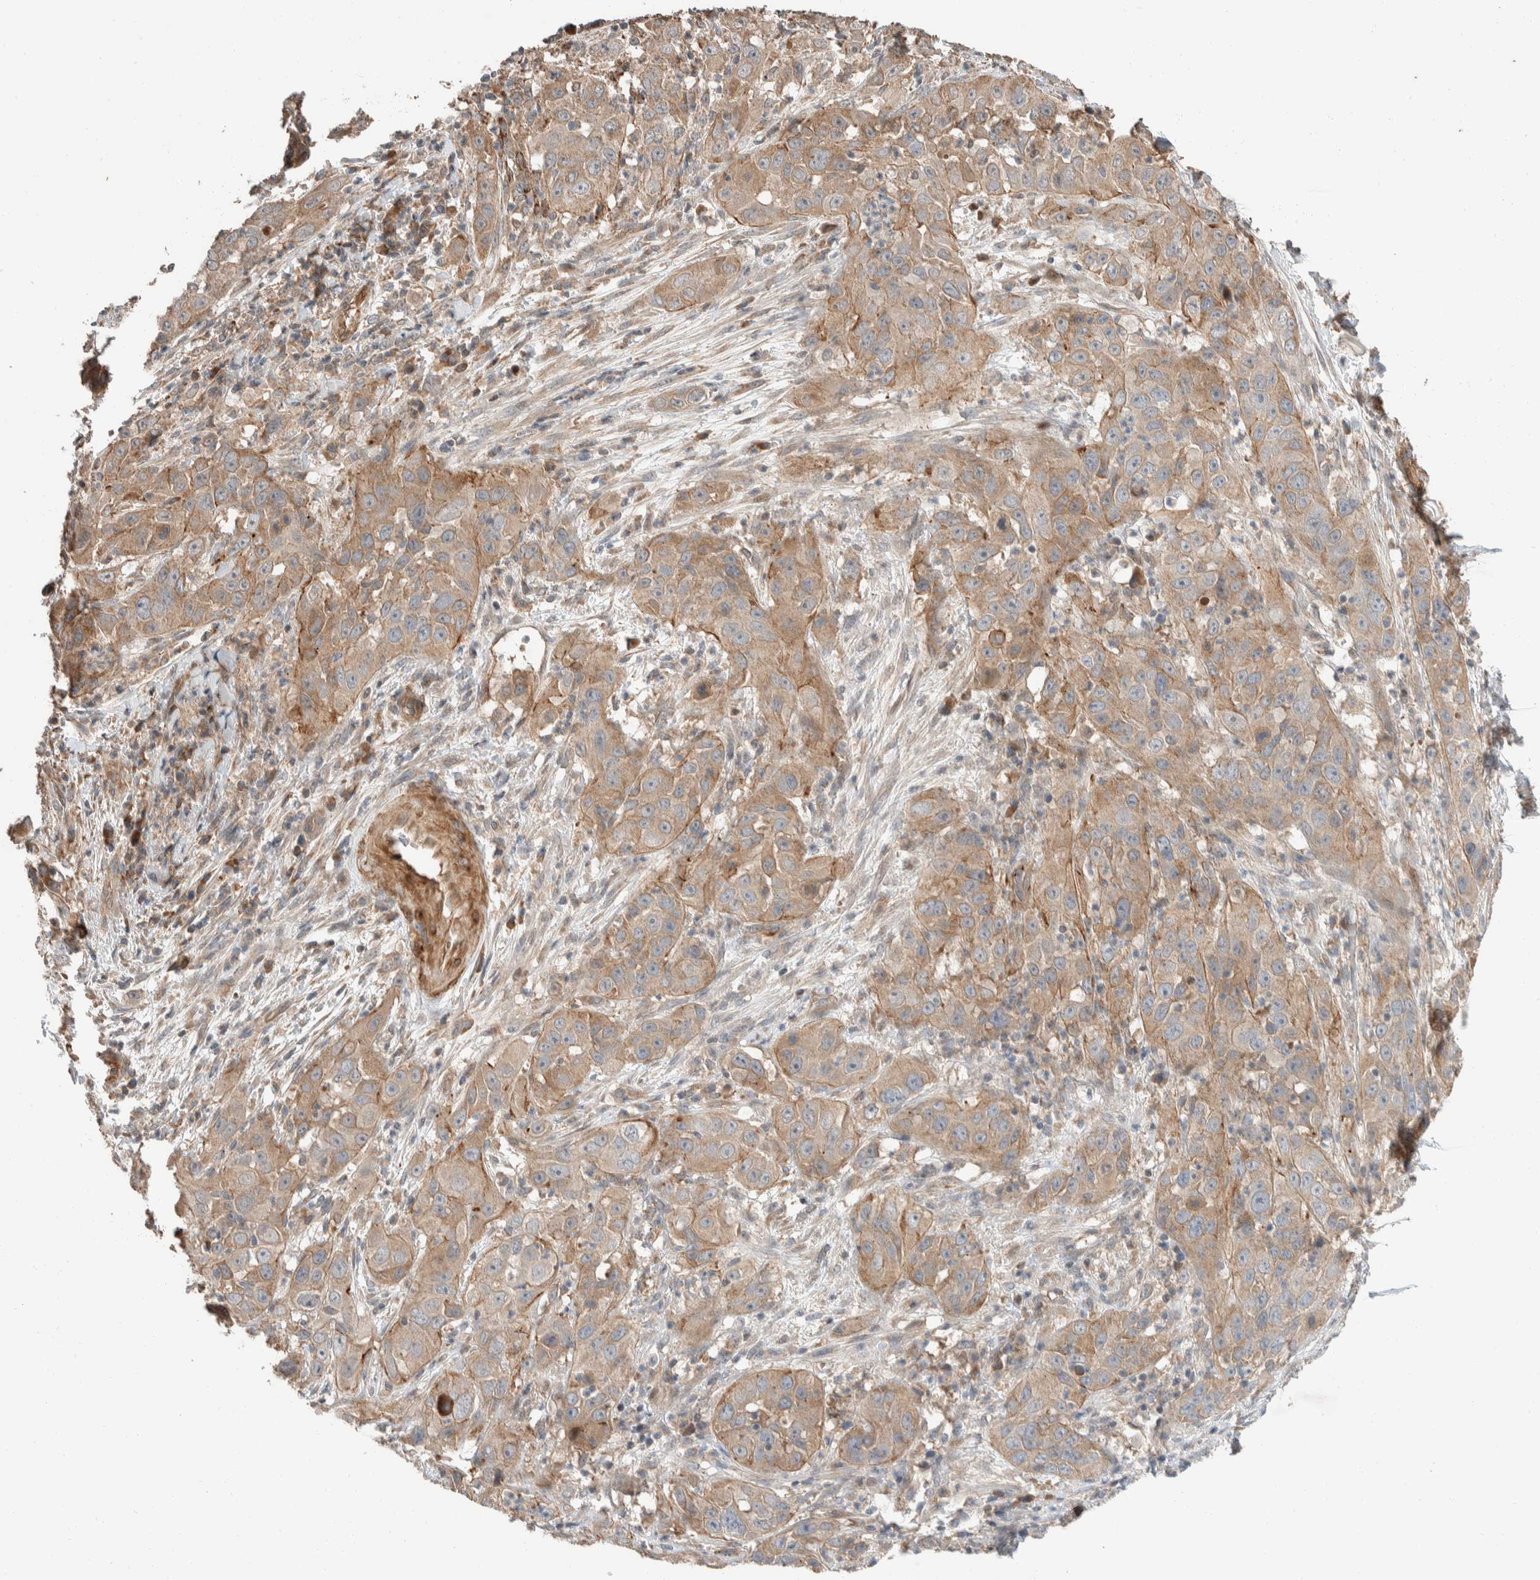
{"staining": {"intensity": "weak", "quantity": ">75%", "location": "cytoplasmic/membranous"}, "tissue": "cervical cancer", "cell_type": "Tumor cells", "image_type": "cancer", "snomed": [{"axis": "morphology", "description": "Squamous cell carcinoma, NOS"}, {"axis": "topography", "description": "Cervix"}], "caption": "A histopathology image of cervical cancer (squamous cell carcinoma) stained for a protein shows weak cytoplasmic/membranous brown staining in tumor cells. The staining is performed using DAB brown chromogen to label protein expression. The nuclei are counter-stained blue using hematoxylin.", "gene": "ERC1", "patient": {"sex": "female", "age": 32}}